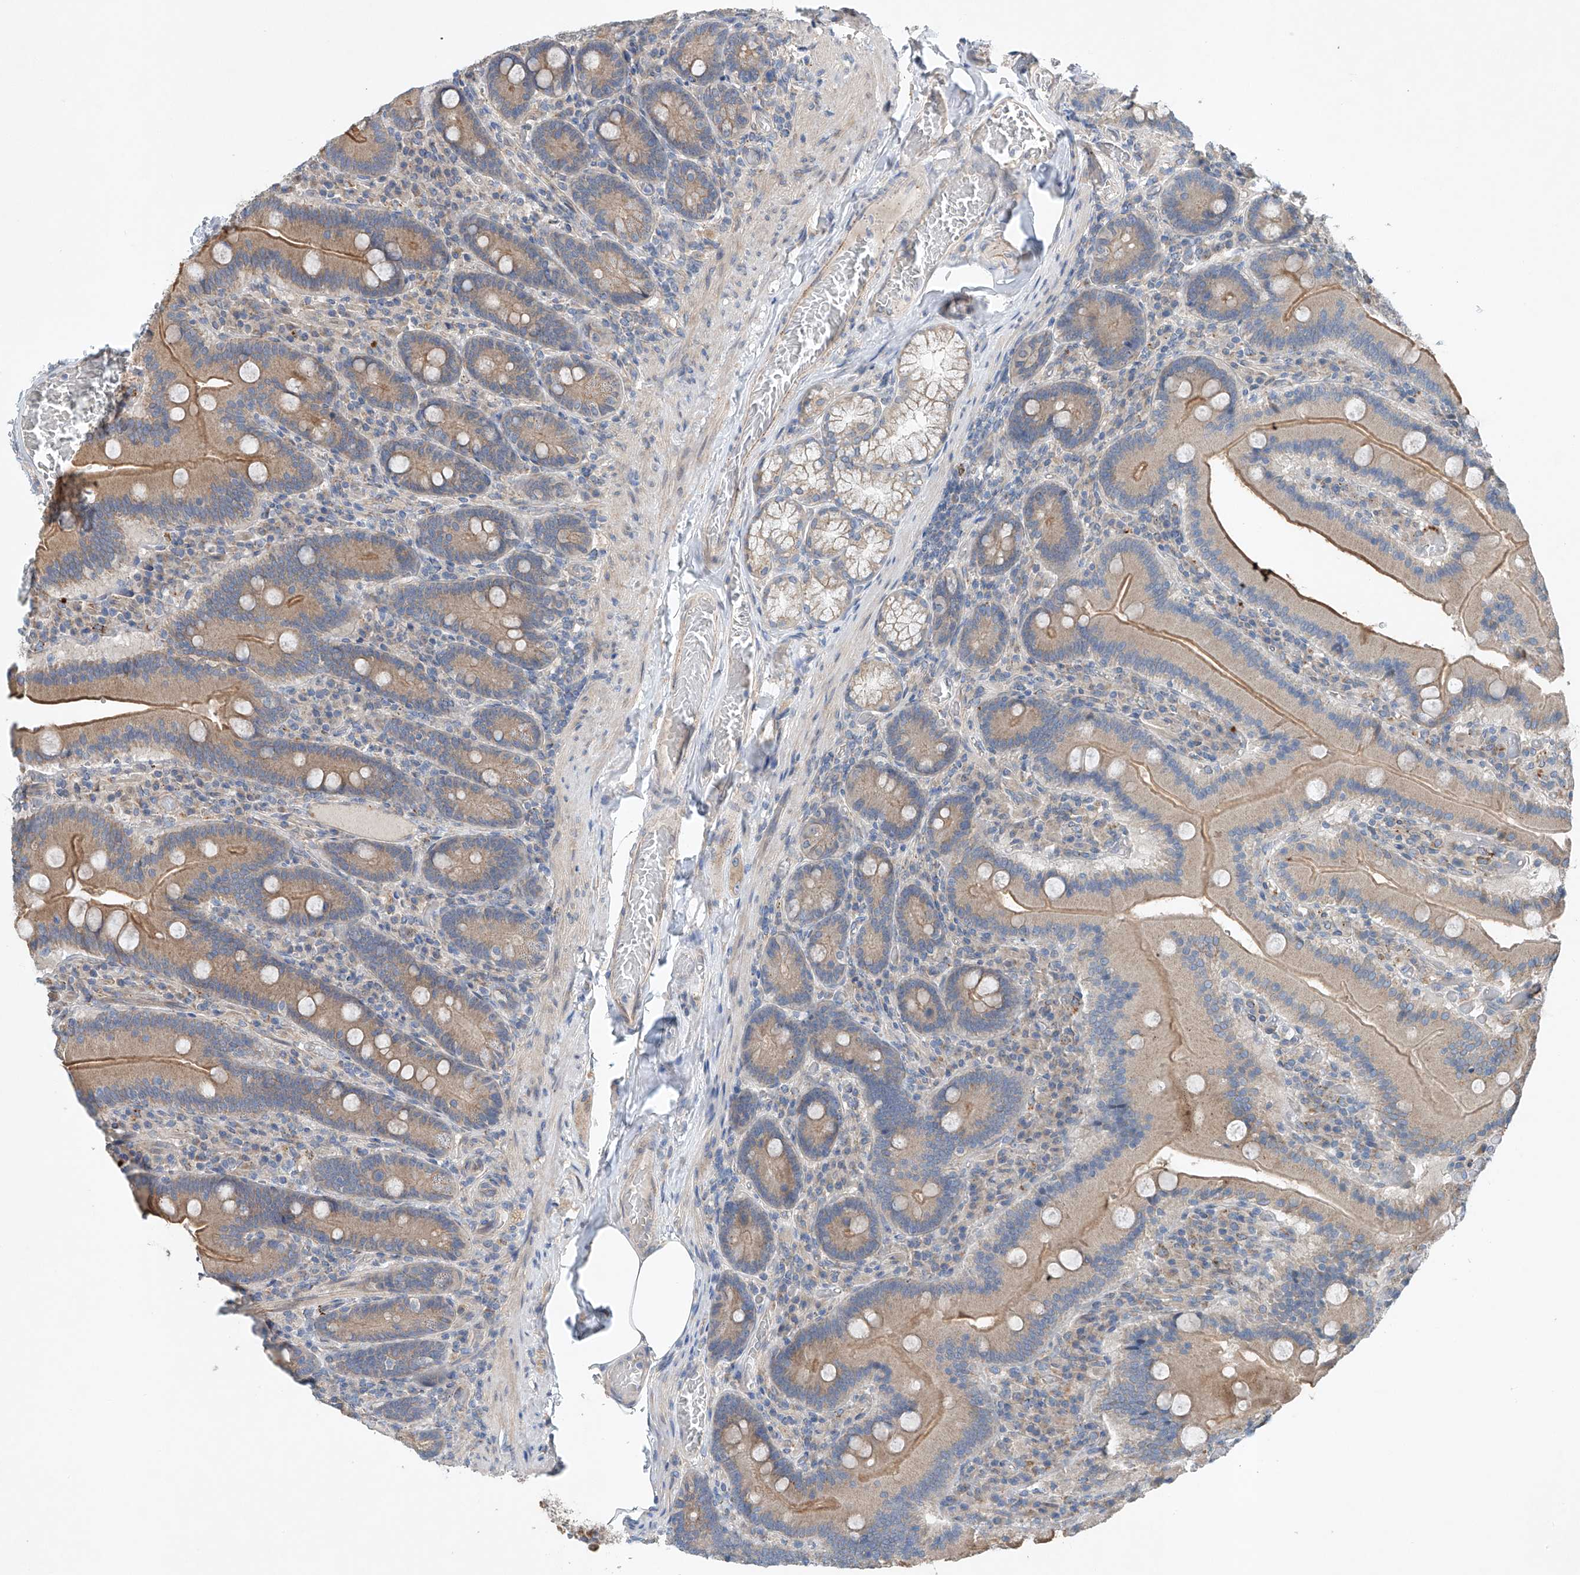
{"staining": {"intensity": "moderate", "quantity": ">75%", "location": "cytoplasmic/membranous"}, "tissue": "duodenum", "cell_type": "Glandular cells", "image_type": "normal", "snomed": [{"axis": "morphology", "description": "Normal tissue, NOS"}, {"axis": "topography", "description": "Duodenum"}], "caption": "This is a photomicrograph of immunohistochemistry (IHC) staining of normal duodenum, which shows moderate positivity in the cytoplasmic/membranous of glandular cells.", "gene": "CEP85L", "patient": {"sex": "female", "age": 62}}